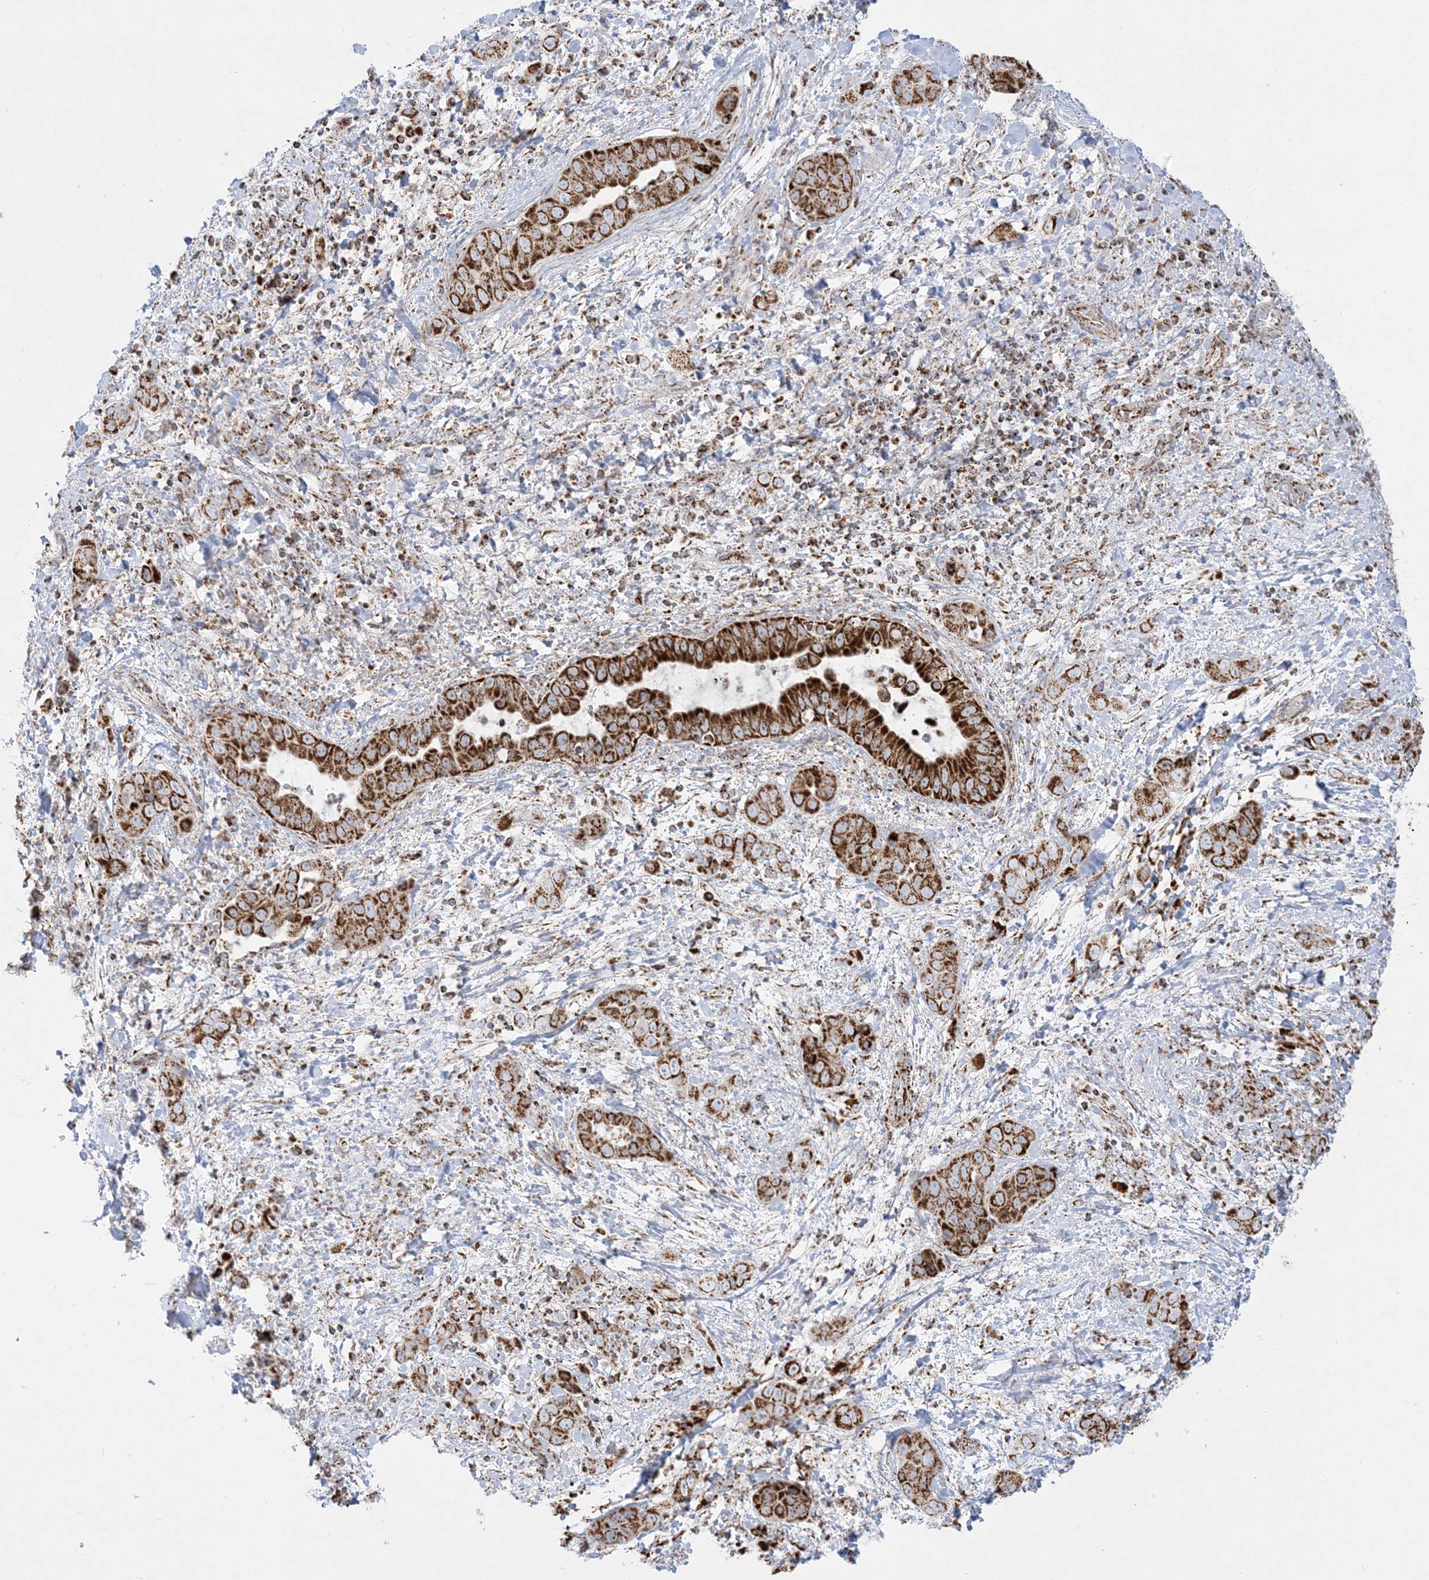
{"staining": {"intensity": "strong", "quantity": ">75%", "location": "cytoplasmic/membranous"}, "tissue": "liver cancer", "cell_type": "Tumor cells", "image_type": "cancer", "snomed": [{"axis": "morphology", "description": "Cholangiocarcinoma"}, {"axis": "topography", "description": "Liver"}], "caption": "This is an image of immunohistochemistry (IHC) staining of liver cancer (cholangiocarcinoma), which shows strong staining in the cytoplasmic/membranous of tumor cells.", "gene": "MRPS36", "patient": {"sex": "female", "age": 52}}